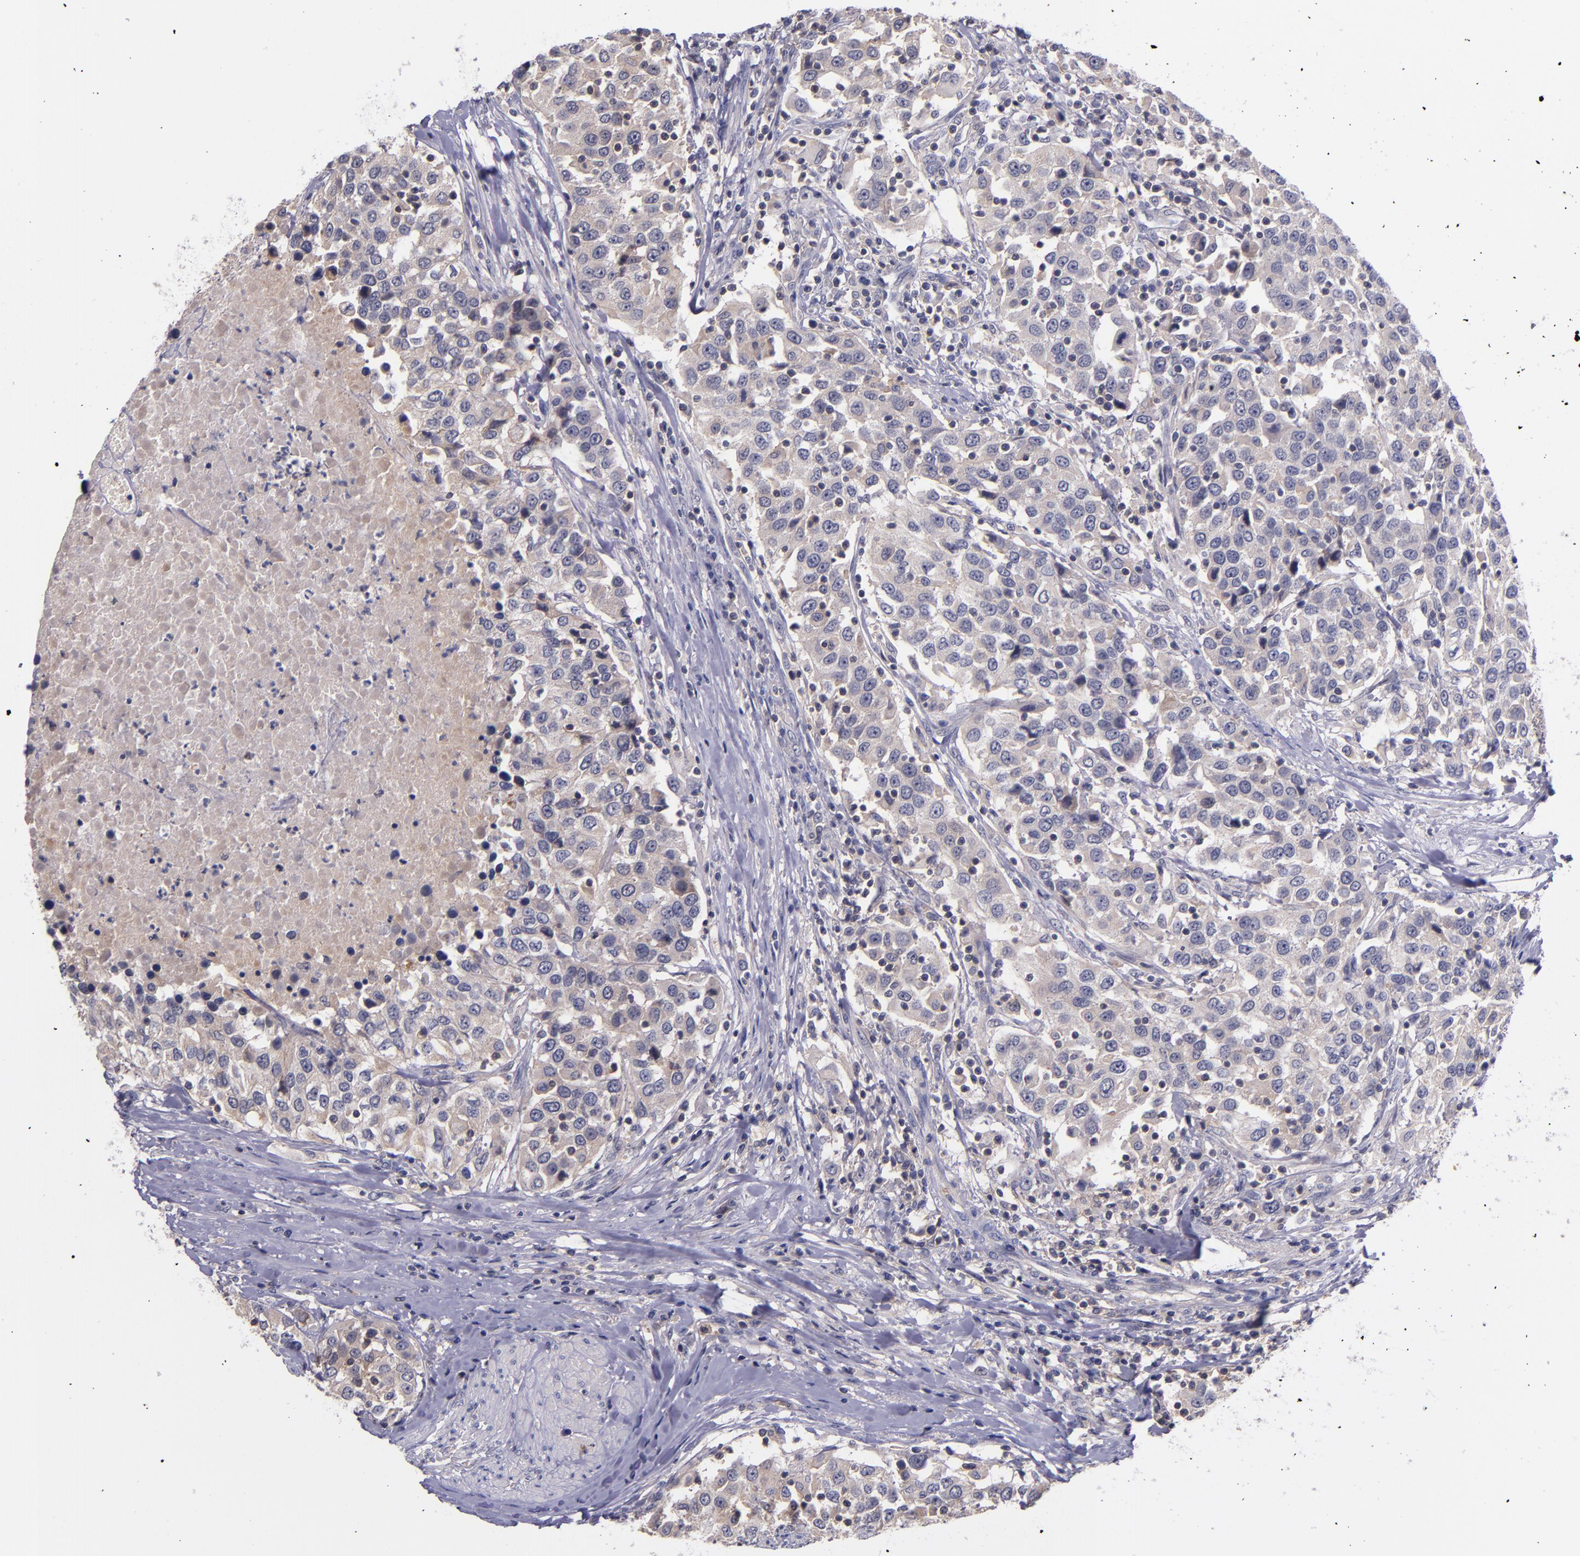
{"staining": {"intensity": "weak", "quantity": "25%-75%", "location": "cytoplasmic/membranous"}, "tissue": "urothelial cancer", "cell_type": "Tumor cells", "image_type": "cancer", "snomed": [{"axis": "morphology", "description": "Urothelial carcinoma, High grade"}, {"axis": "topography", "description": "Urinary bladder"}], "caption": "IHC (DAB (3,3'-diaminobenzidine)) staining of urothelial cancer demonstrates weak cytoplasmic/membranous protein expression in approximately 25%-75% of tumor cells.", "gene": "RBP4", "patient": {"sex": "female", "age": 80}}